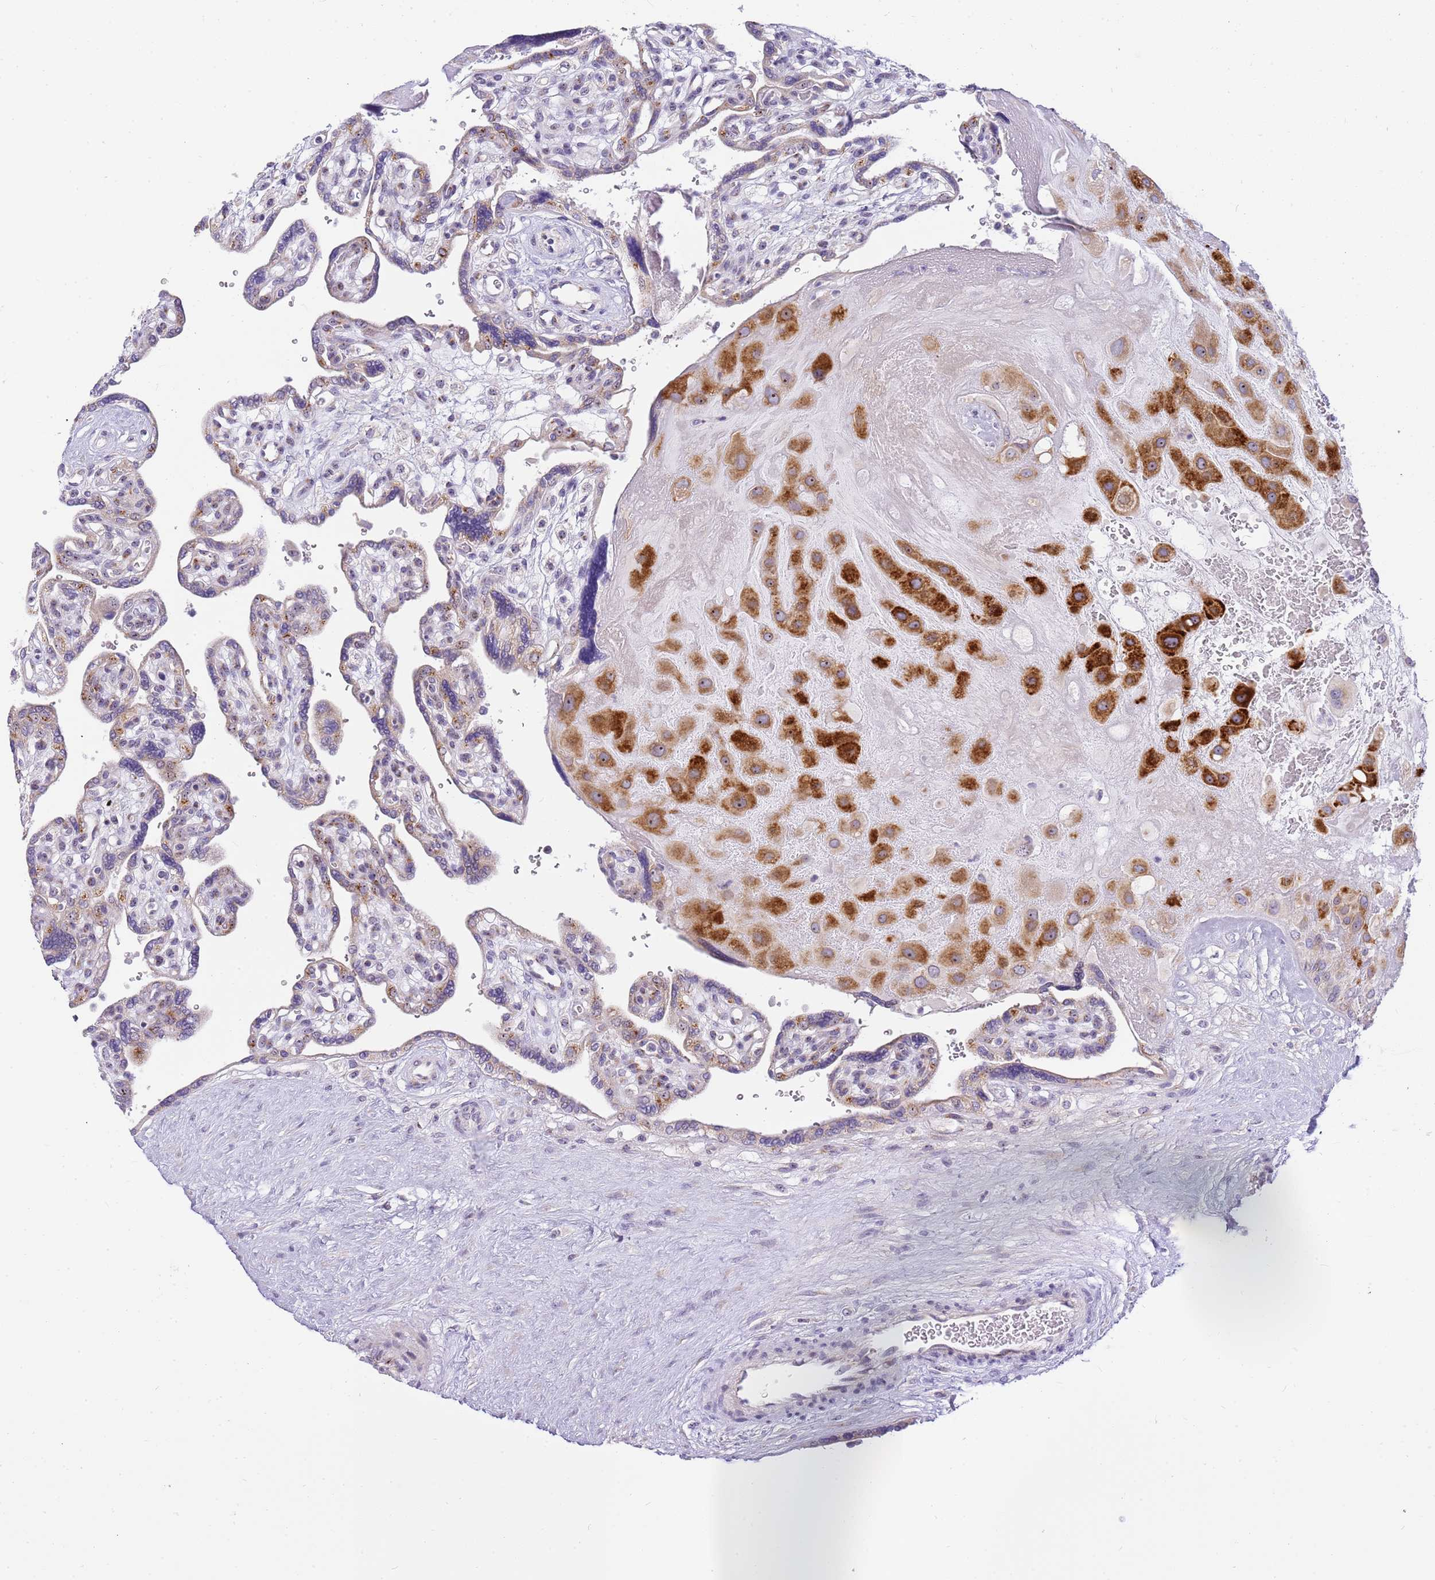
{"staining": {"intensity": "strong", "quantity": ">75%", "location": "cytoplasmic/membranous,nuclear"}, "tissue": "placenta", "cell_type": "Decidual cells", "image_type": "normal", "snomed": [{"axis": "morphology", "description": "Normal tissue, NOS"}, {"axis": "topography", "description": "Placenta"}], "caption": "A high amount of strong cytoplasmic/membranous,nuclear expression is seen in about >75% of decidual cells in unremarkable placenta. (Stains: DAB in brown, nuclei in blue, Microscopy: brightfield microscopy at high magnification).", "gene": "DNAJA3", "patient": {"sex": "female", "age": 39}}